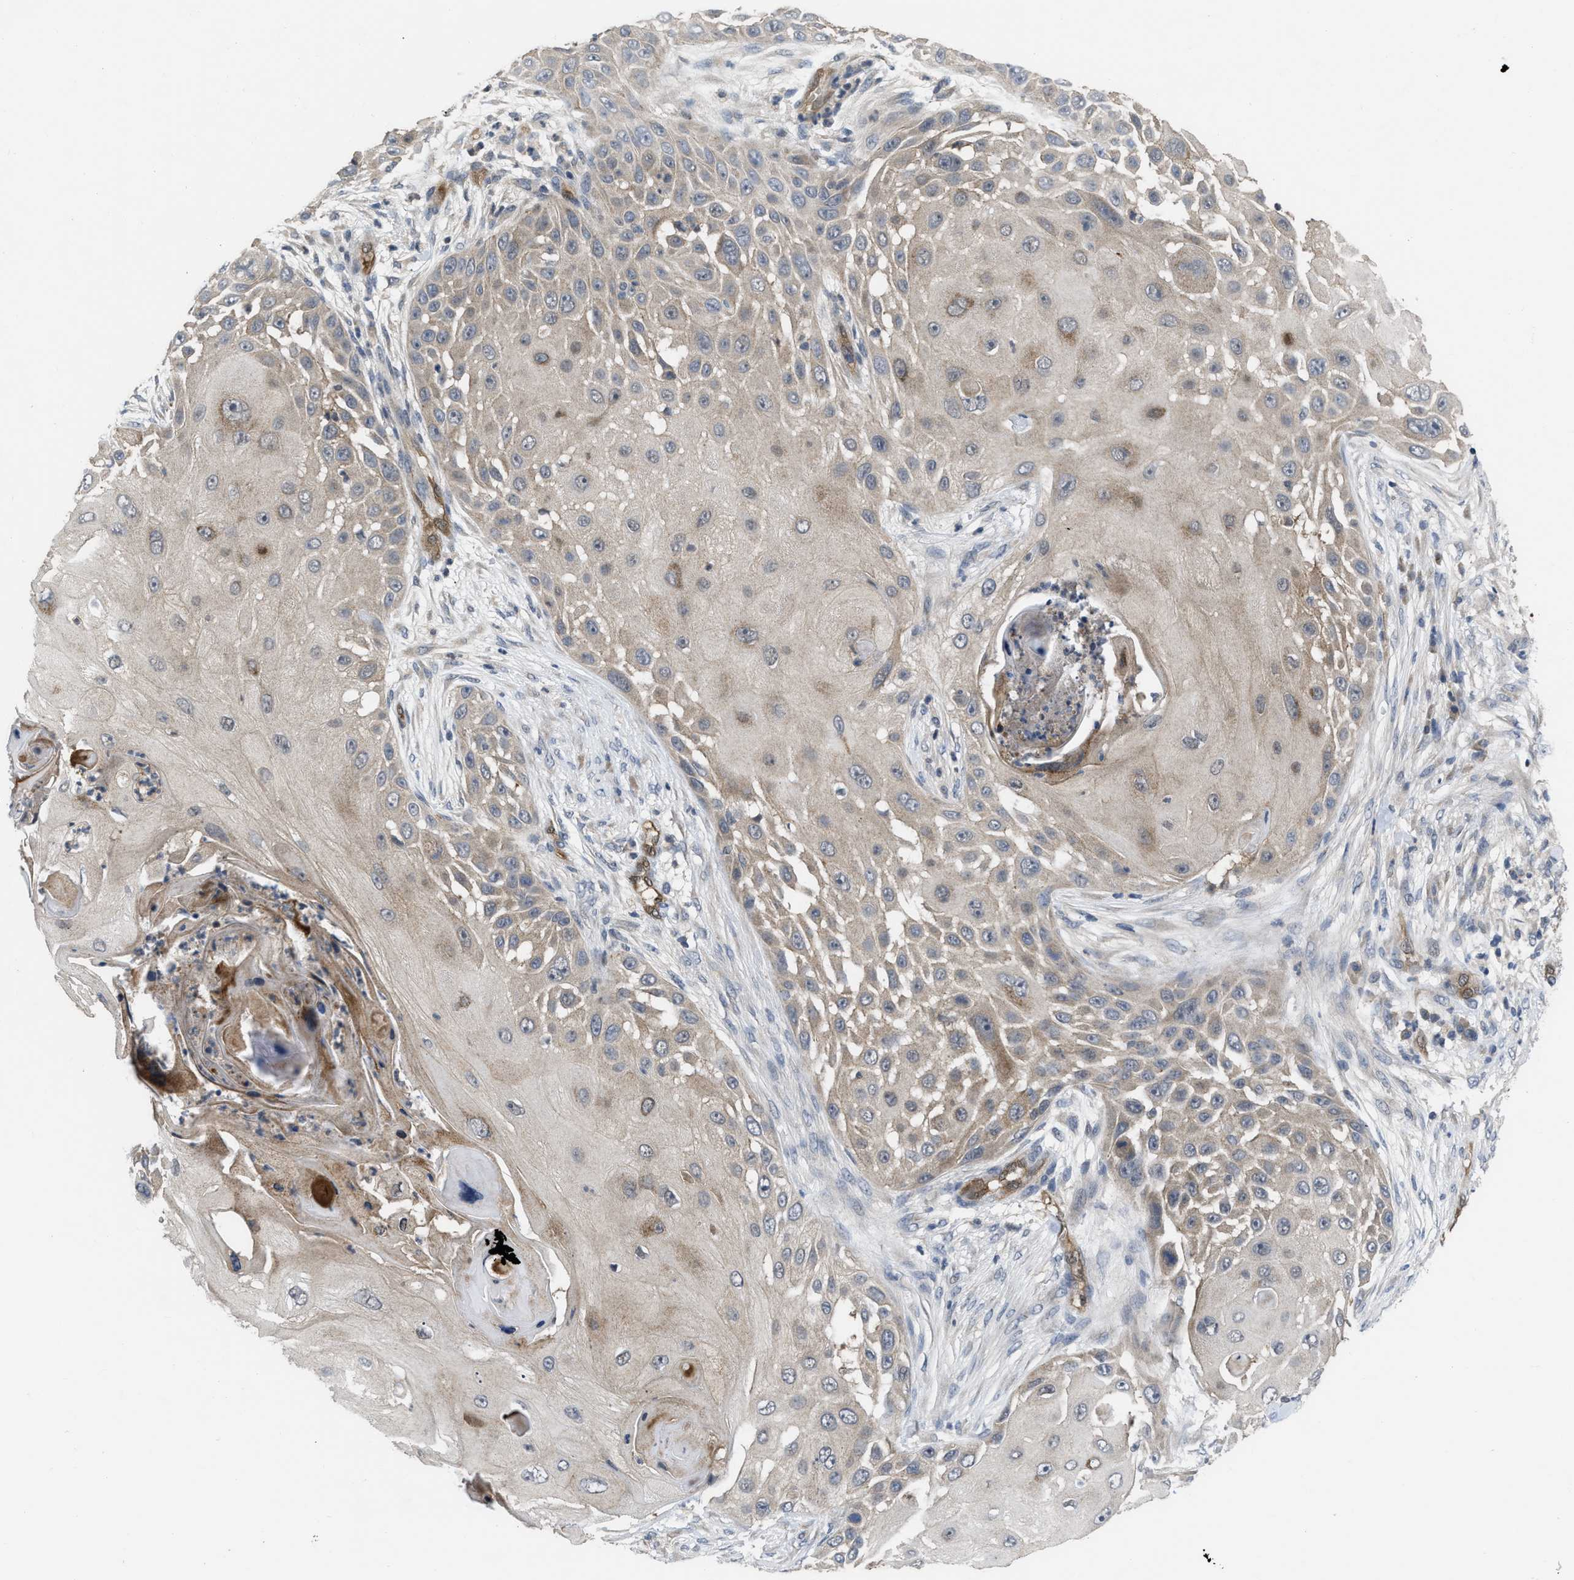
{"staining": {"intensity": "negative", "quantity": "none", "location": "none"}, "tissue": "skin cancer", "cell_type": "Tumor cells", "image_type": "cancer", "snomed": [{"axis": "morphology", "description": "Squamous cell carcinoma, NOS"}, {"axis": "topography", "description": "Skin"}], "caption": "A photomicrograph of skin cancer stained for a protein shows no brown staining in tumor cells.", "gene": "LDAF1", "patient": {"sex": "female", "age": 44}}